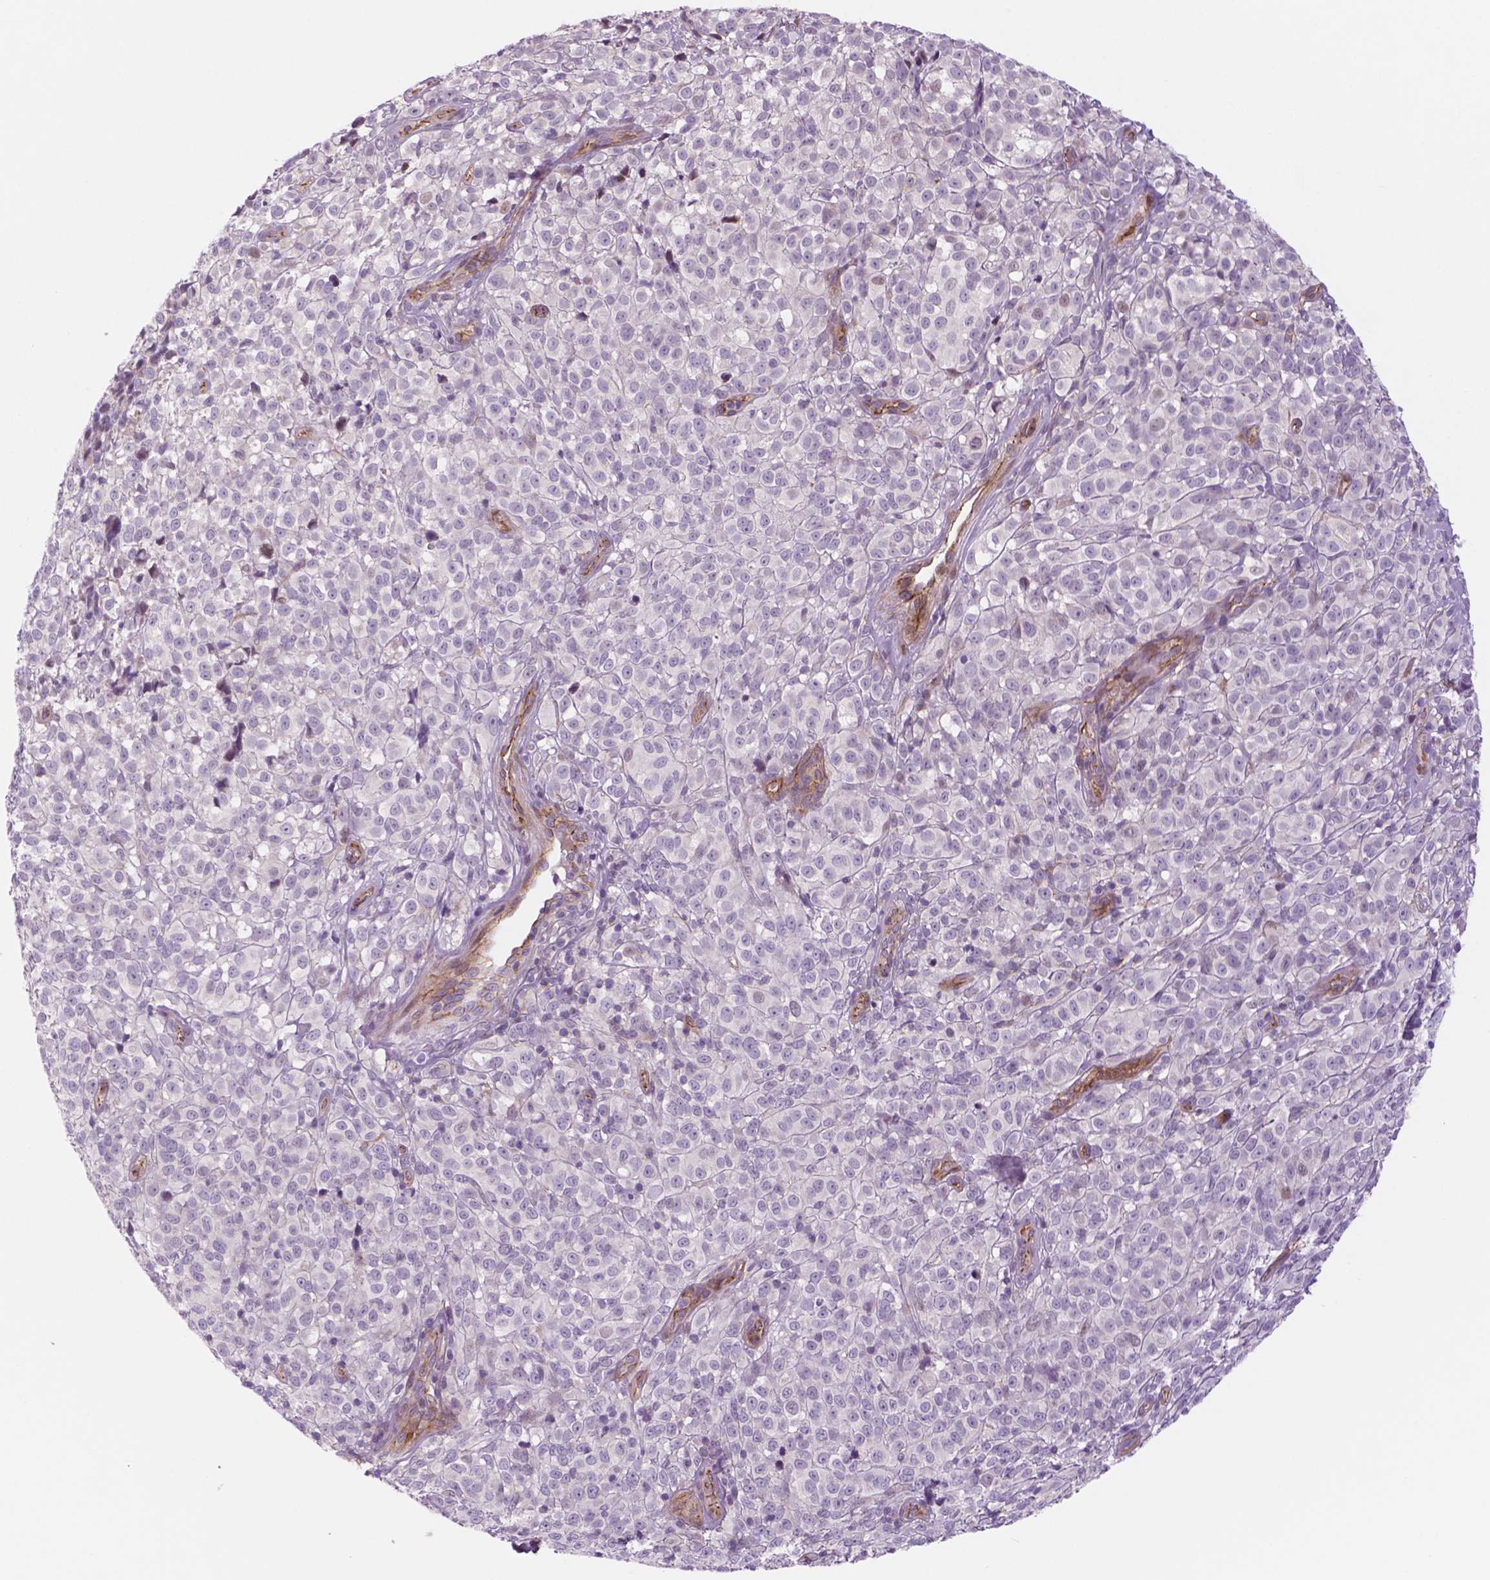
{"staining": {"intensity": "negative", "quantity": "none", "location": "none"}, "tissue": "melanoma", "cell_type": "Tumor cells", "image_type": "cancer", "snomed": [{"axis": "morphology", "description": "Malignant melanoma, NOS"}, {"axis": "topography", "description": "Skin"}], "caption": "Immunohistochemical staining of malignant melanoma shows no significant staining in tumor cells.", "gene": "RND3", "patient": {"sex": "male", "age": 85}}